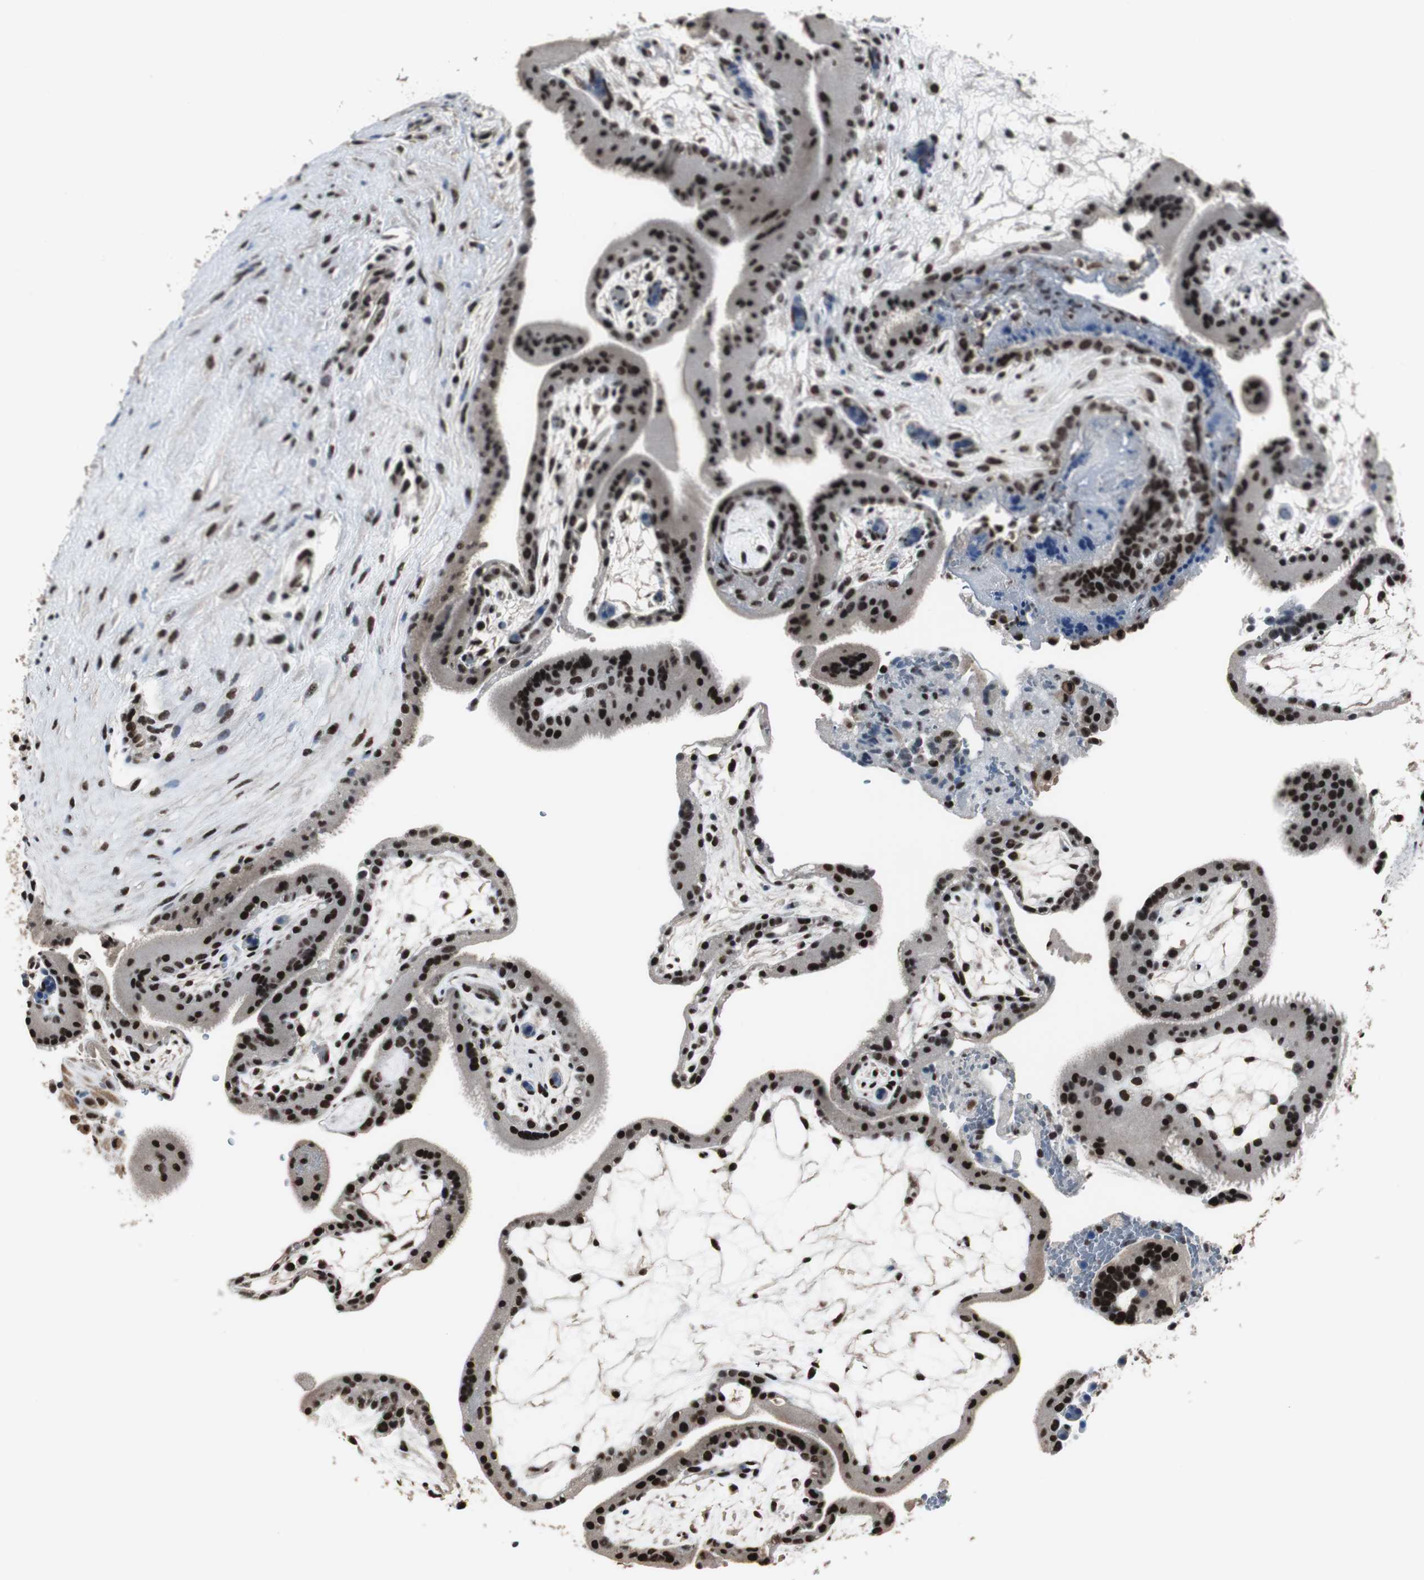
{"staining": {"intensity": "strong", "quantity": ">75%", "location": "nuclear"}, "tissue": "placenta", "cell_type": "Decidual cells", "image_type": "normal", "snomed": [{"axis": "morphology", "description": "Normal tissue, NOS"}, {"axis": "topography", "description": "Placenta"}], "caption": "Immunohistochemistry (IHC) photomicrograph of benign placenta: placenta stained using IHC shows high levels of strong protein expression localized specifically in the nuclear of decidual cells, appearing as a nuclear brown color.", "gene": "MKX", "patient": {"sex": "female", "age": 19}}